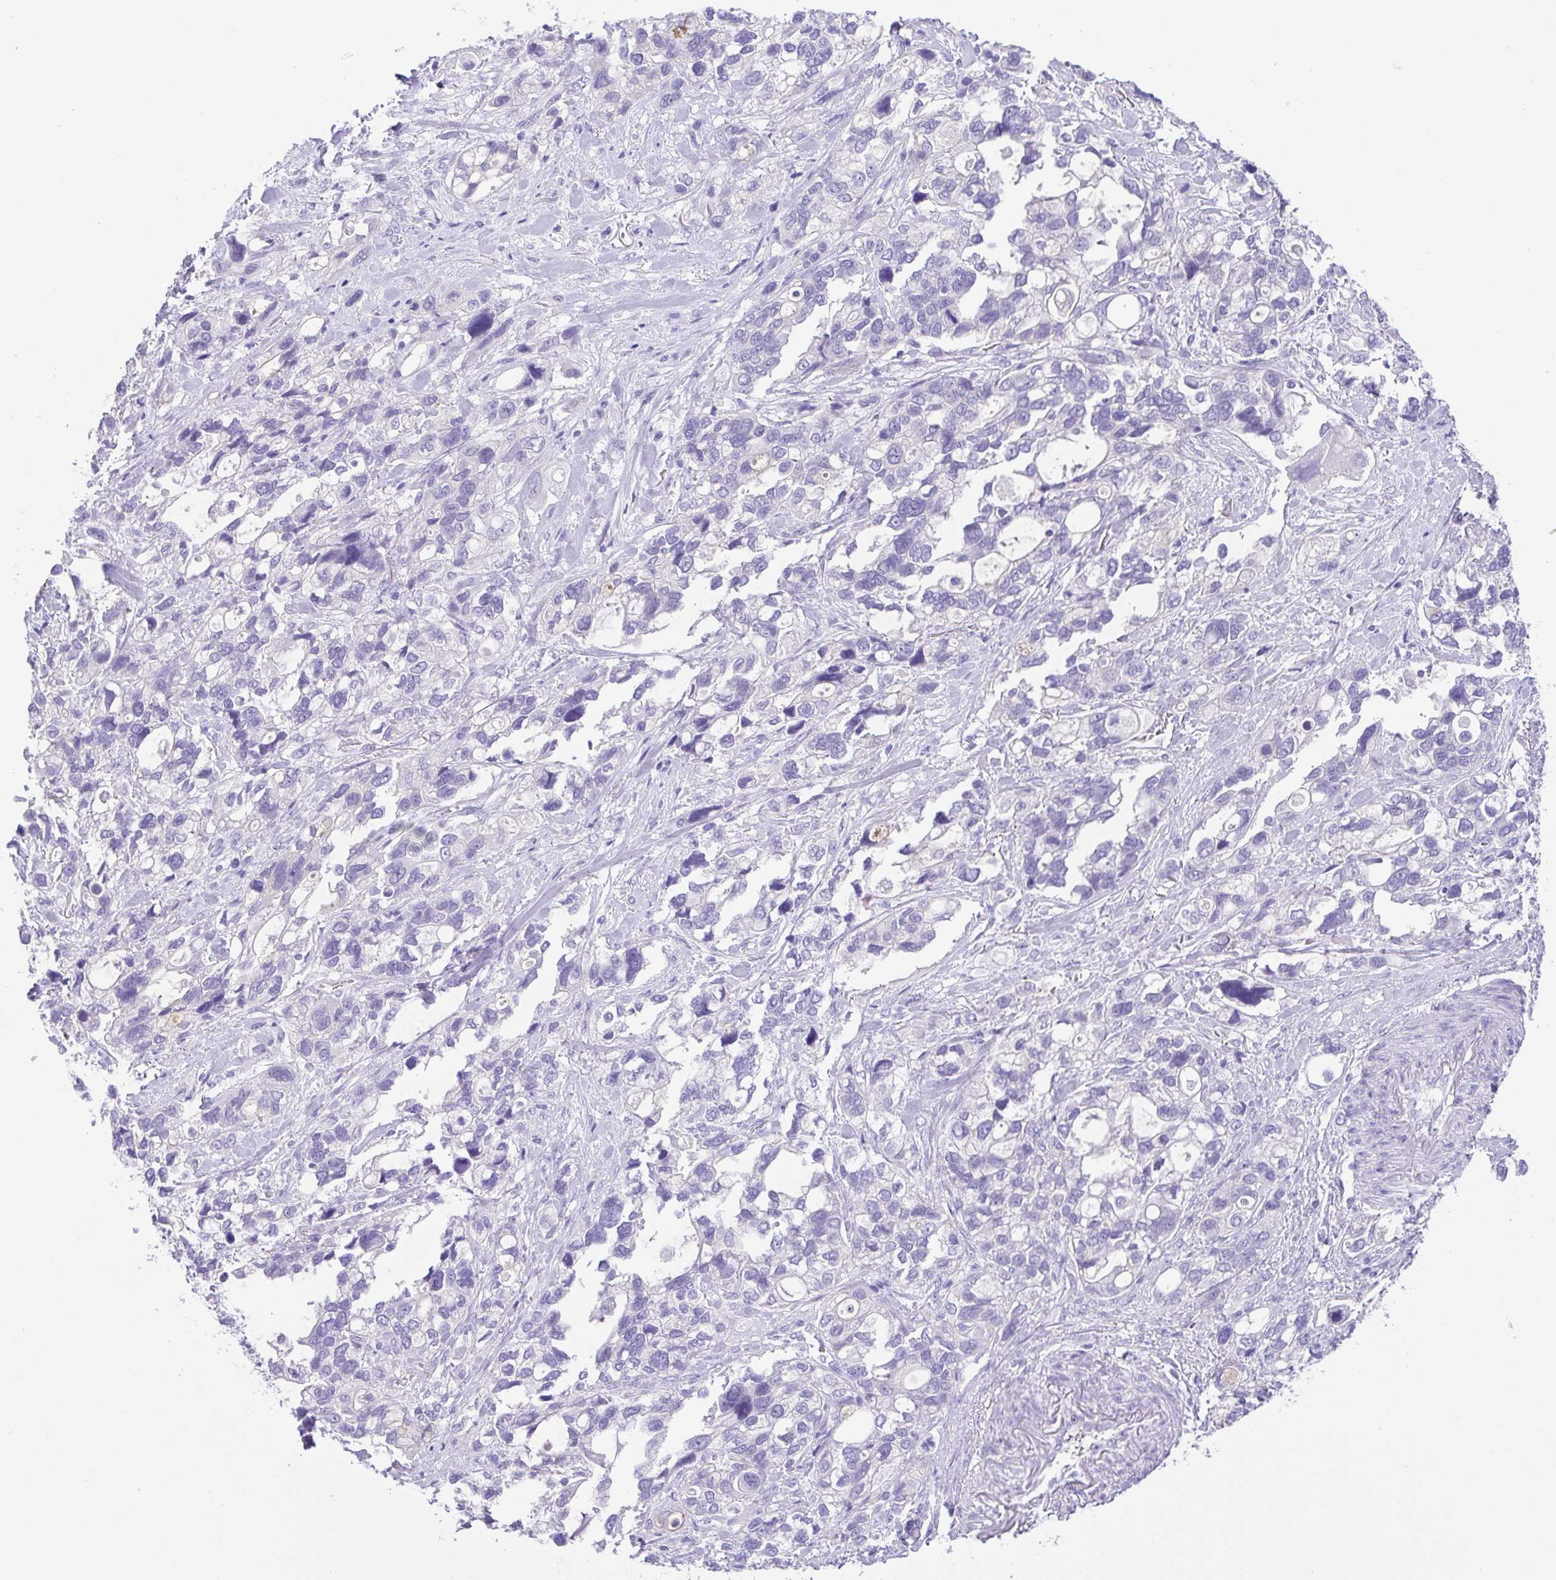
{"staining": {"intensity": "negative", "quantity": "none", "location": "none"}, "tissue": "stomach cancer", "cell_type": "Tumor cells", "image_type": "cancer", "snomed": [{"axis": "morphology", "description": "Adenocarcinoma, NOS"}, {"axis": "topography", "description": "Stomach, upper"}], "caption": "An IHC photomicrograph of stomach cancer is shown. There is no staining in tumor cells of stomach cancer. (Brightfield microscopy of DAB immunohistochemistry at high magnification).", "gene": "SPATA4", "patient": {"sex": "female", "age": 81}}